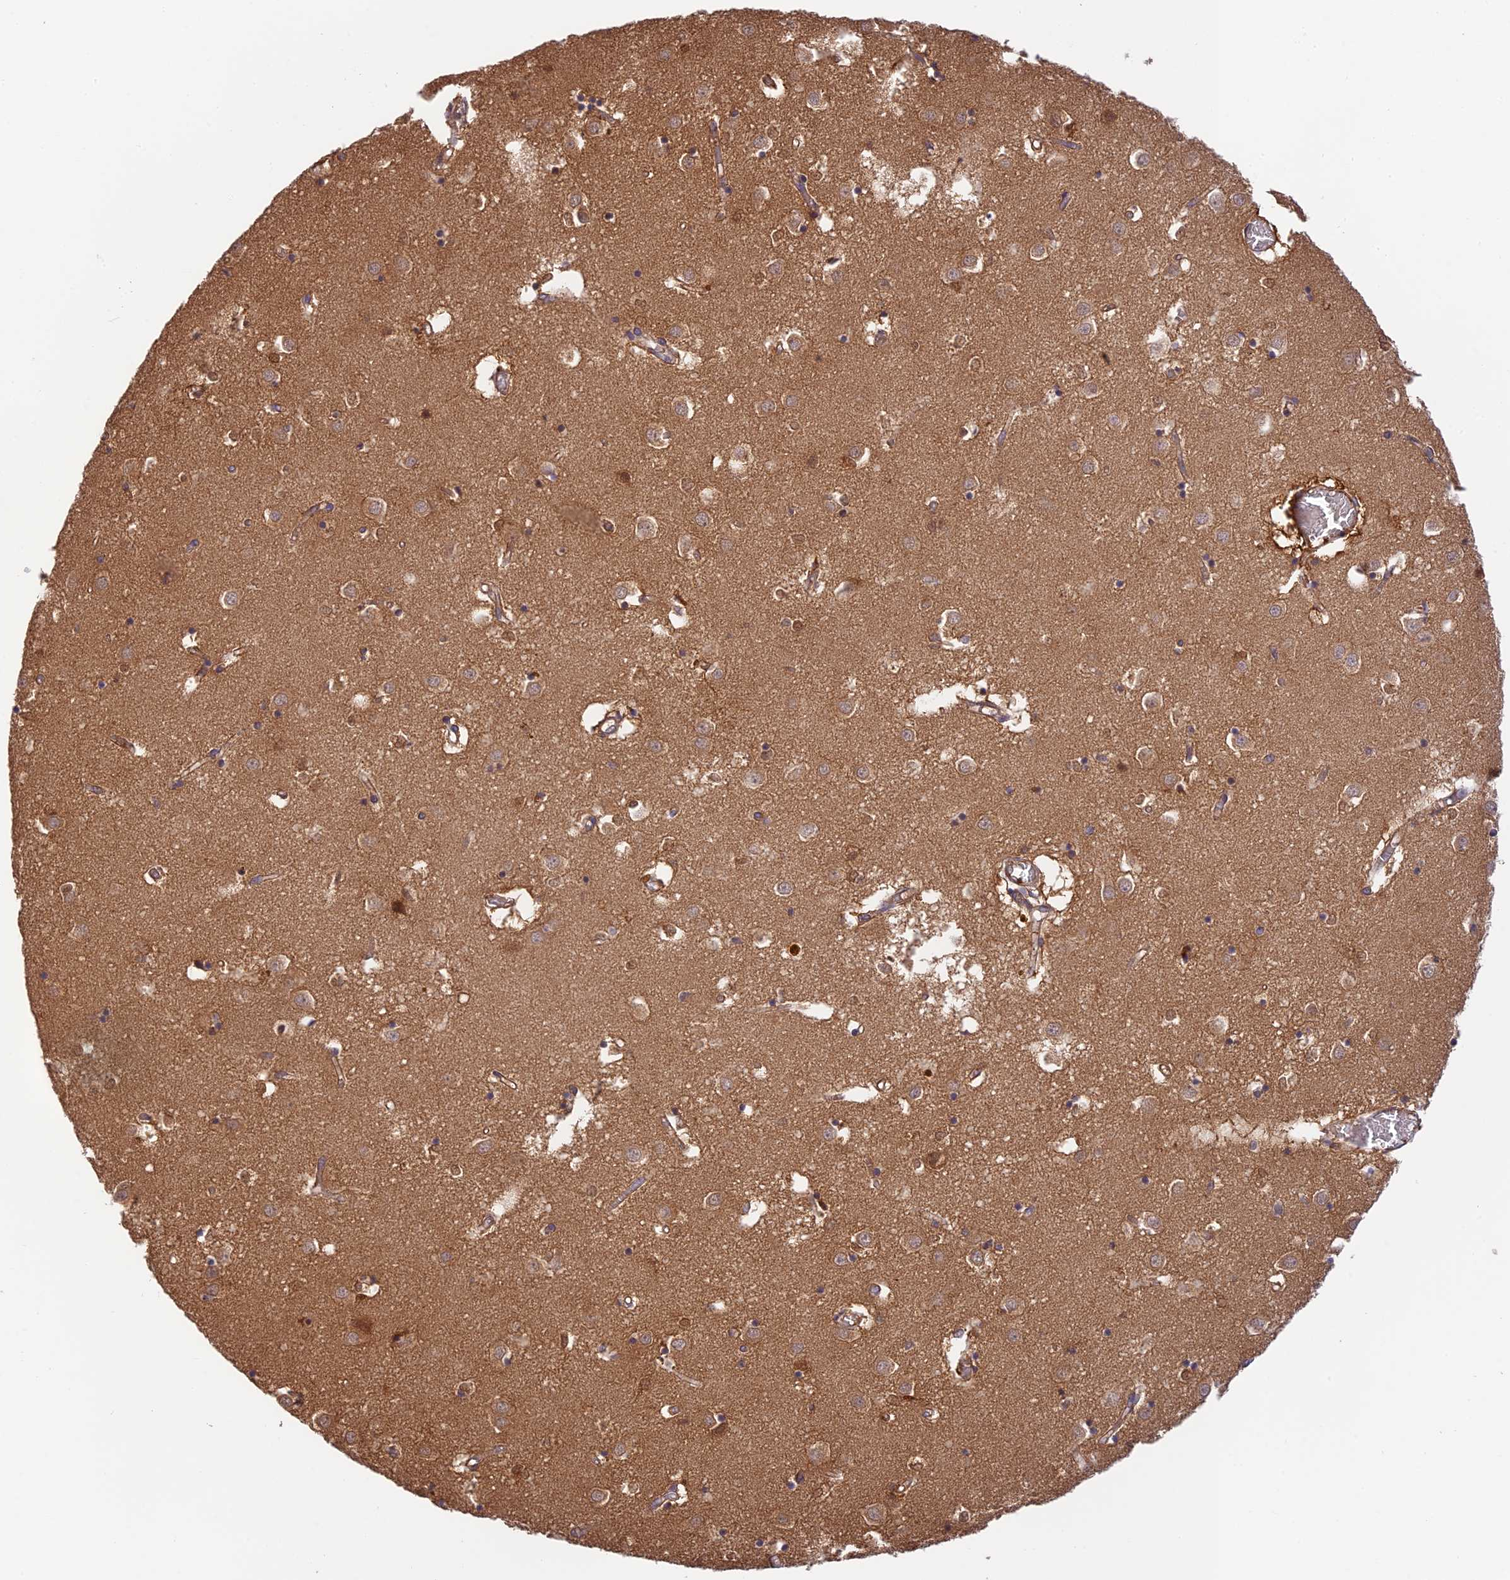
{"staining": {"intensity": "moderate", "quantity": "<25%", "location": "cytoplasmic/membranous"}, "tissue": "caudate", "cell_type": "Glial cells", "image_type": "normal", "snomed": [{"axis": "morphology", "description": "Normal tissue, NOS"}, {"axis": "topography", "description": "Lateral ventricle wall"}], "caption": "IHC histopathology image of unremarkable human caudate stained for a protein (brown), which exhibits low levels of moderate cytoplasmic/membranous staining in about <25% of glial cells.", "gene": "HDHD2", "patient": {"sex": "male", "age": 70}}